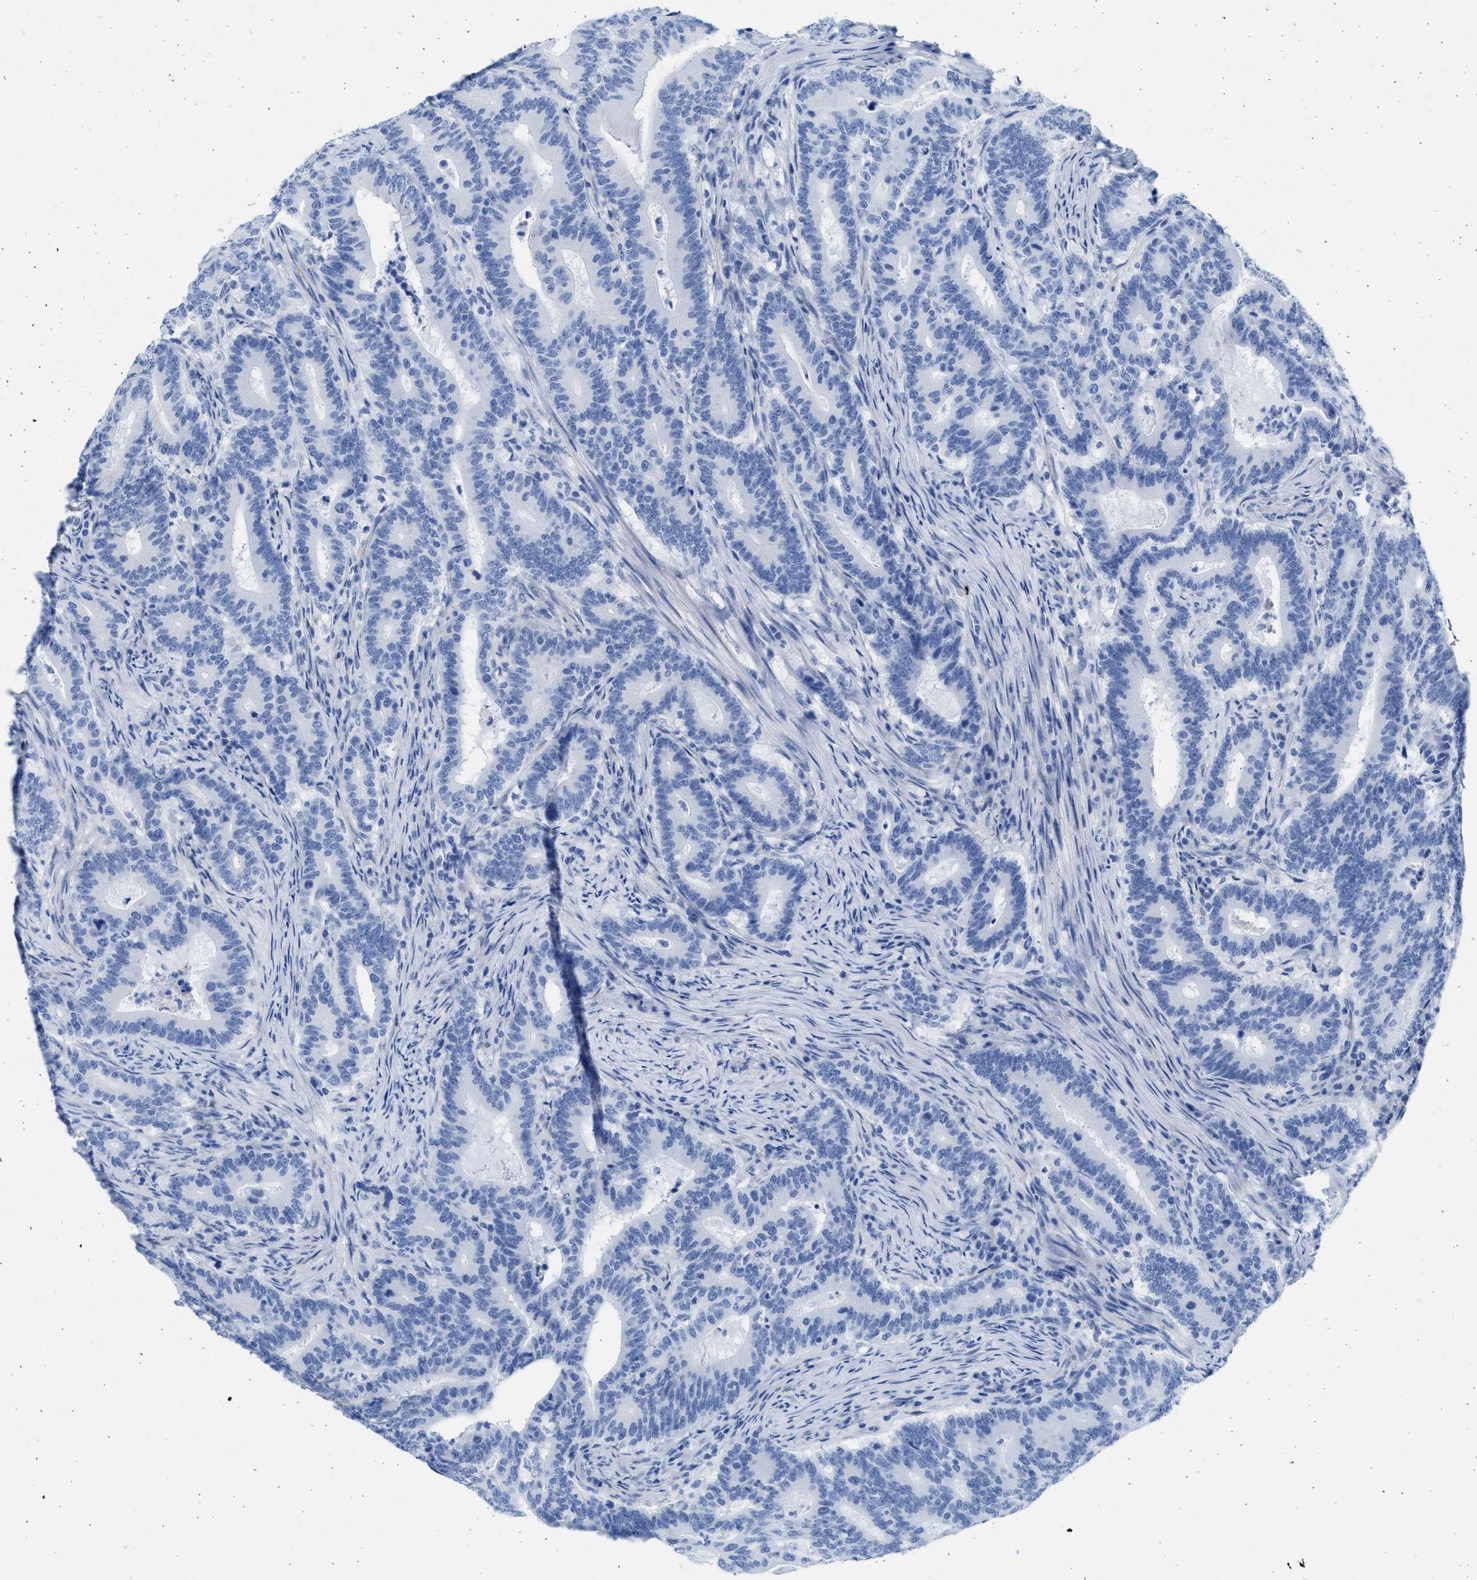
{"staining": {"intensity": "negative", "quantity": "none", "location": "none"}, "tissue": "colorectal cancer", "cell_type": "Tumor cells", "image_type": "cancer", "snomed": [{"axis": "morphology", "description": "Adenocarcinoma, NOS"}, {"axis": "topography", "description": "Colon"}], "caption": "This is an immunohistochemistry photomicrograph of human adenocarcinoma (colorectal). There is no staining in tumor cells.", "gene": "SPATA3", "patient": {"sex": "female", "age": 66}}